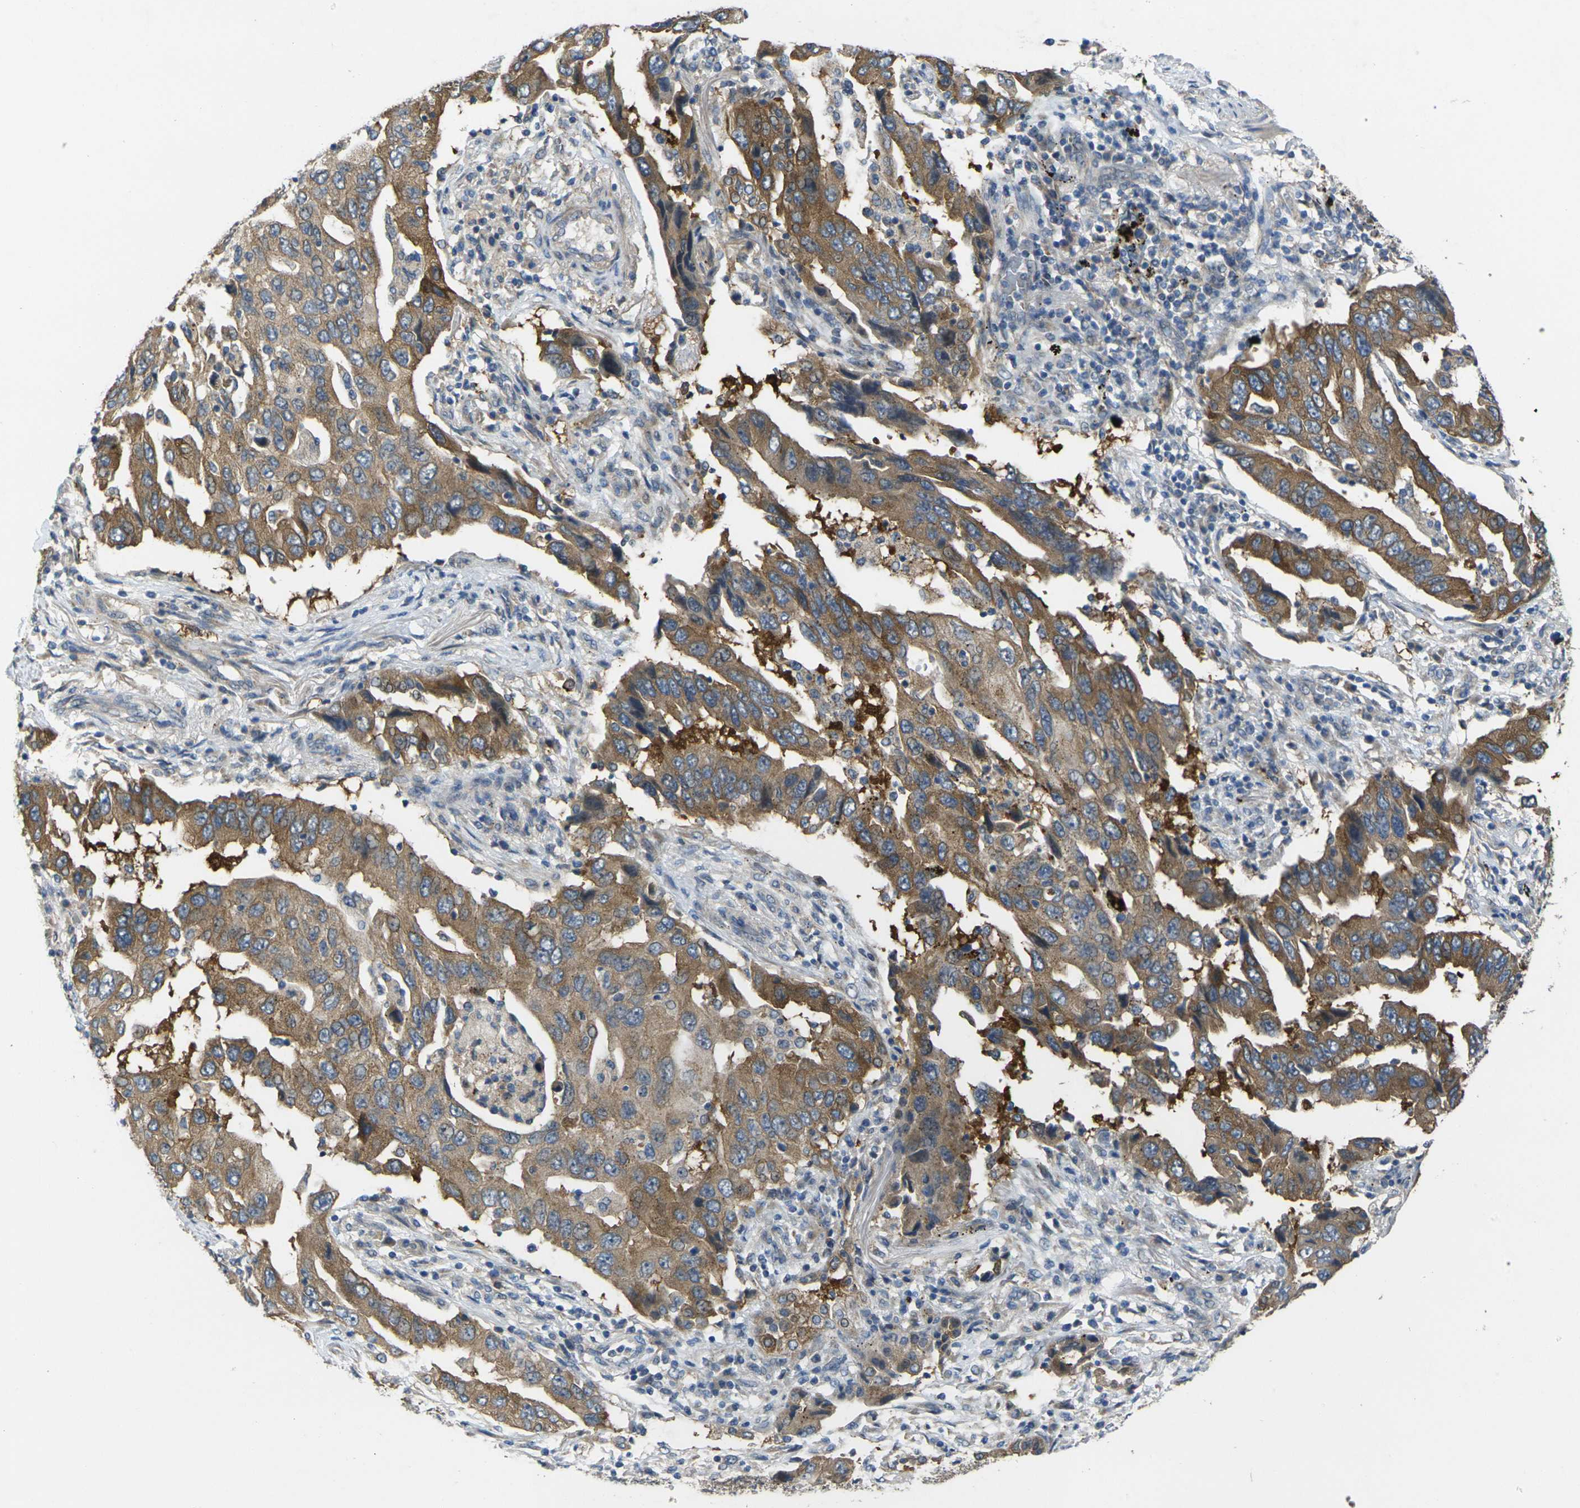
{"staining": {"intensity": "moderate", "quantity": ">75%", "location": "cytoplasmic/membranous"}, "tissue": "lung cancer", "cell_type": "Tumor cells", "image_type": "cancer", "snomed": [{"axis": "morphology", "description": "Adenocarcinoma, NOS"}, {"axis": "topography", "description": "Lung"}], "caption": "Lung cancer tissue reveals moderate cytoplasmic/membranous staining in about >75% of tumor cells, visualized by immunohistochemistry.", "gene": "GNA12", "patient": {"sex": "female", "age": 65}}